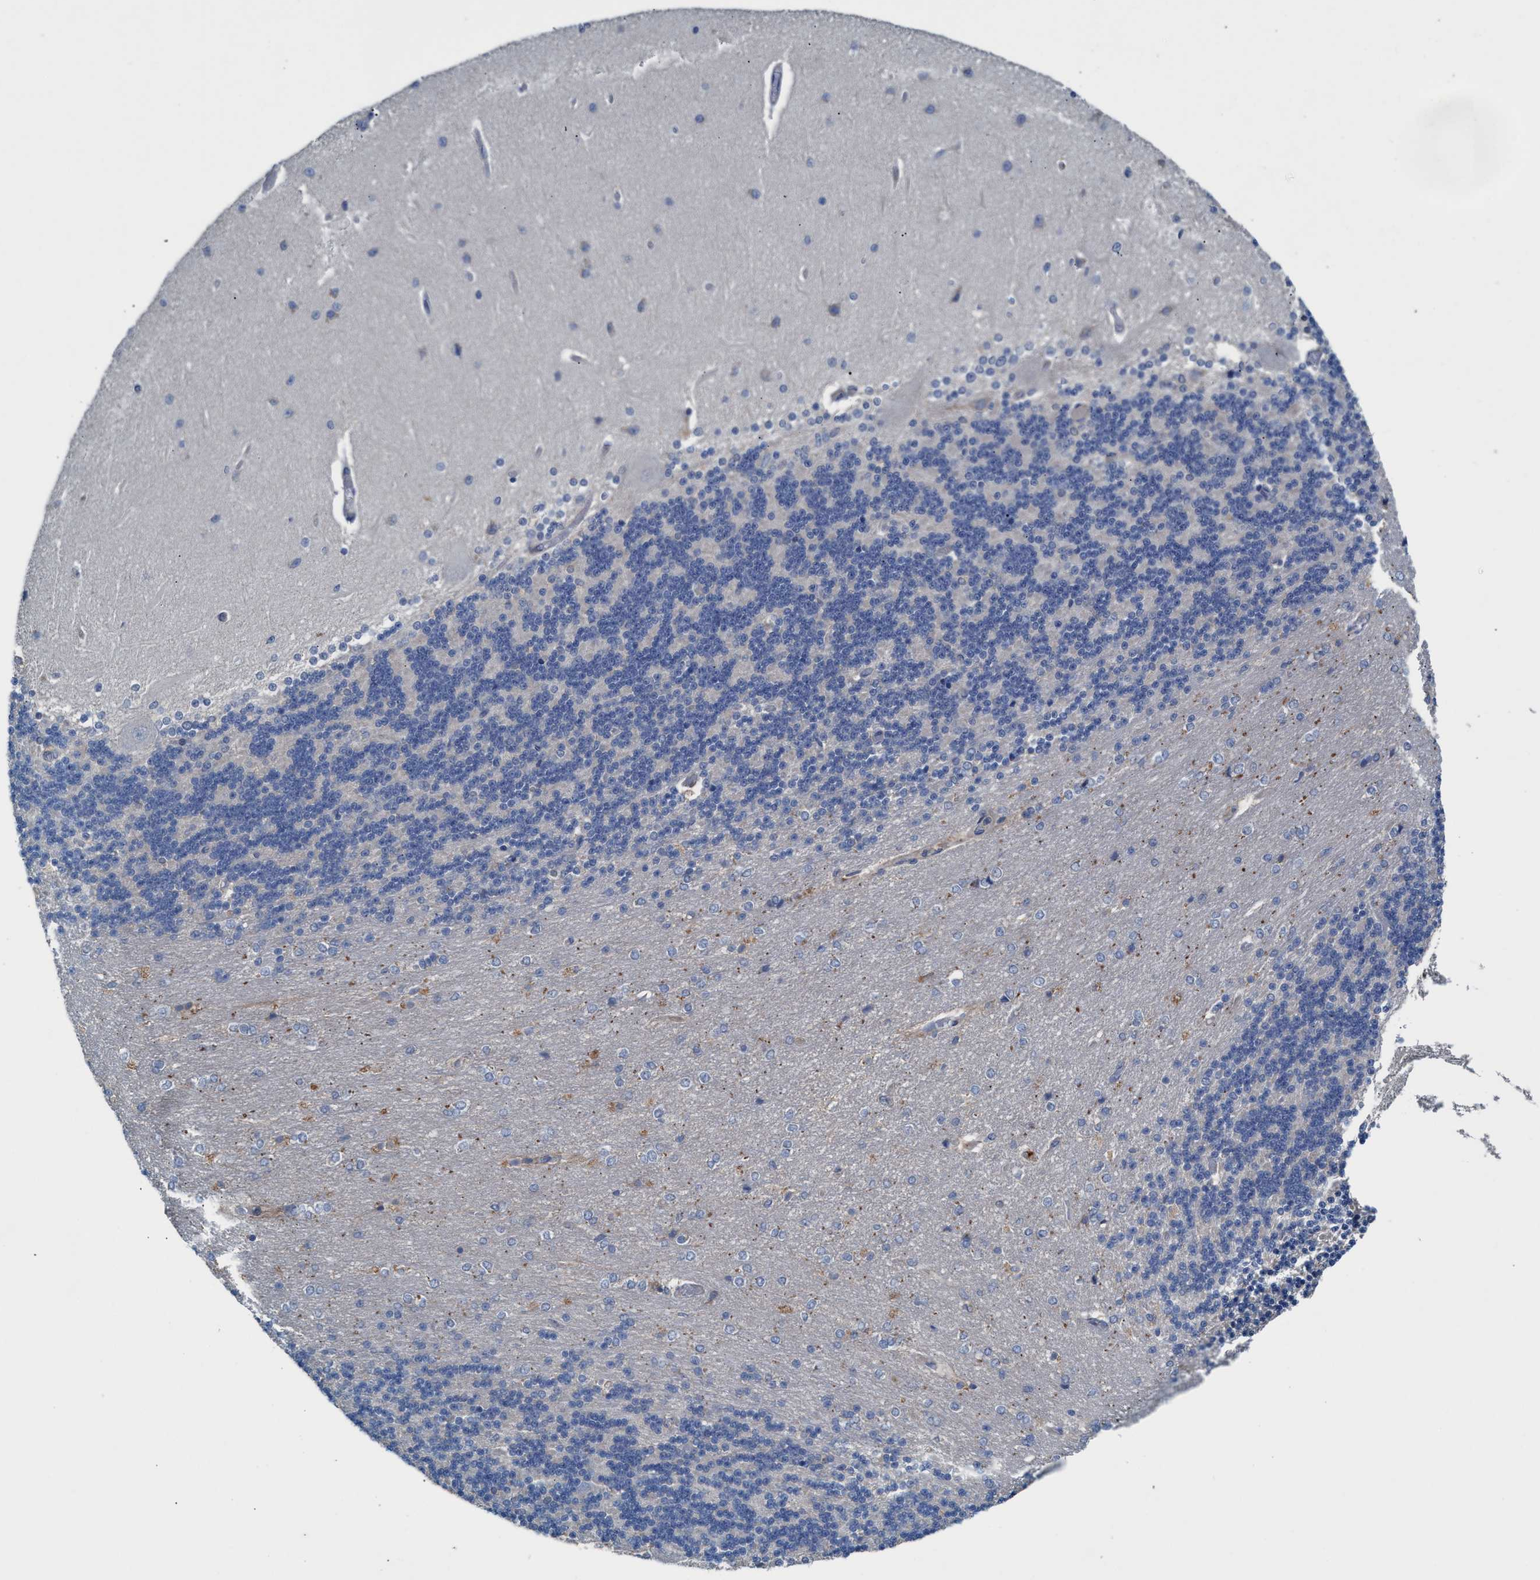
{"staining": {"intensity": "negative", "quantity": "none", "location": "none"}, "tissue": "cerebellum", "cell_type": "Cells in granular layer", "image_type": "normal", "snomed": [{"axis": "morphology", "description": "Normal tissue, NOS"}, {"axis": "topography", "description": "Cerebellum"}], "caption": "IHC histopathology image of normal cerebellum: cerebellum stained with DAB (3,3'-diaminobenzidine) reveals no significant protein staining in cells in granular layer.", "gene": "MRM1", "patient": {"sex": "female", "age": 54}}